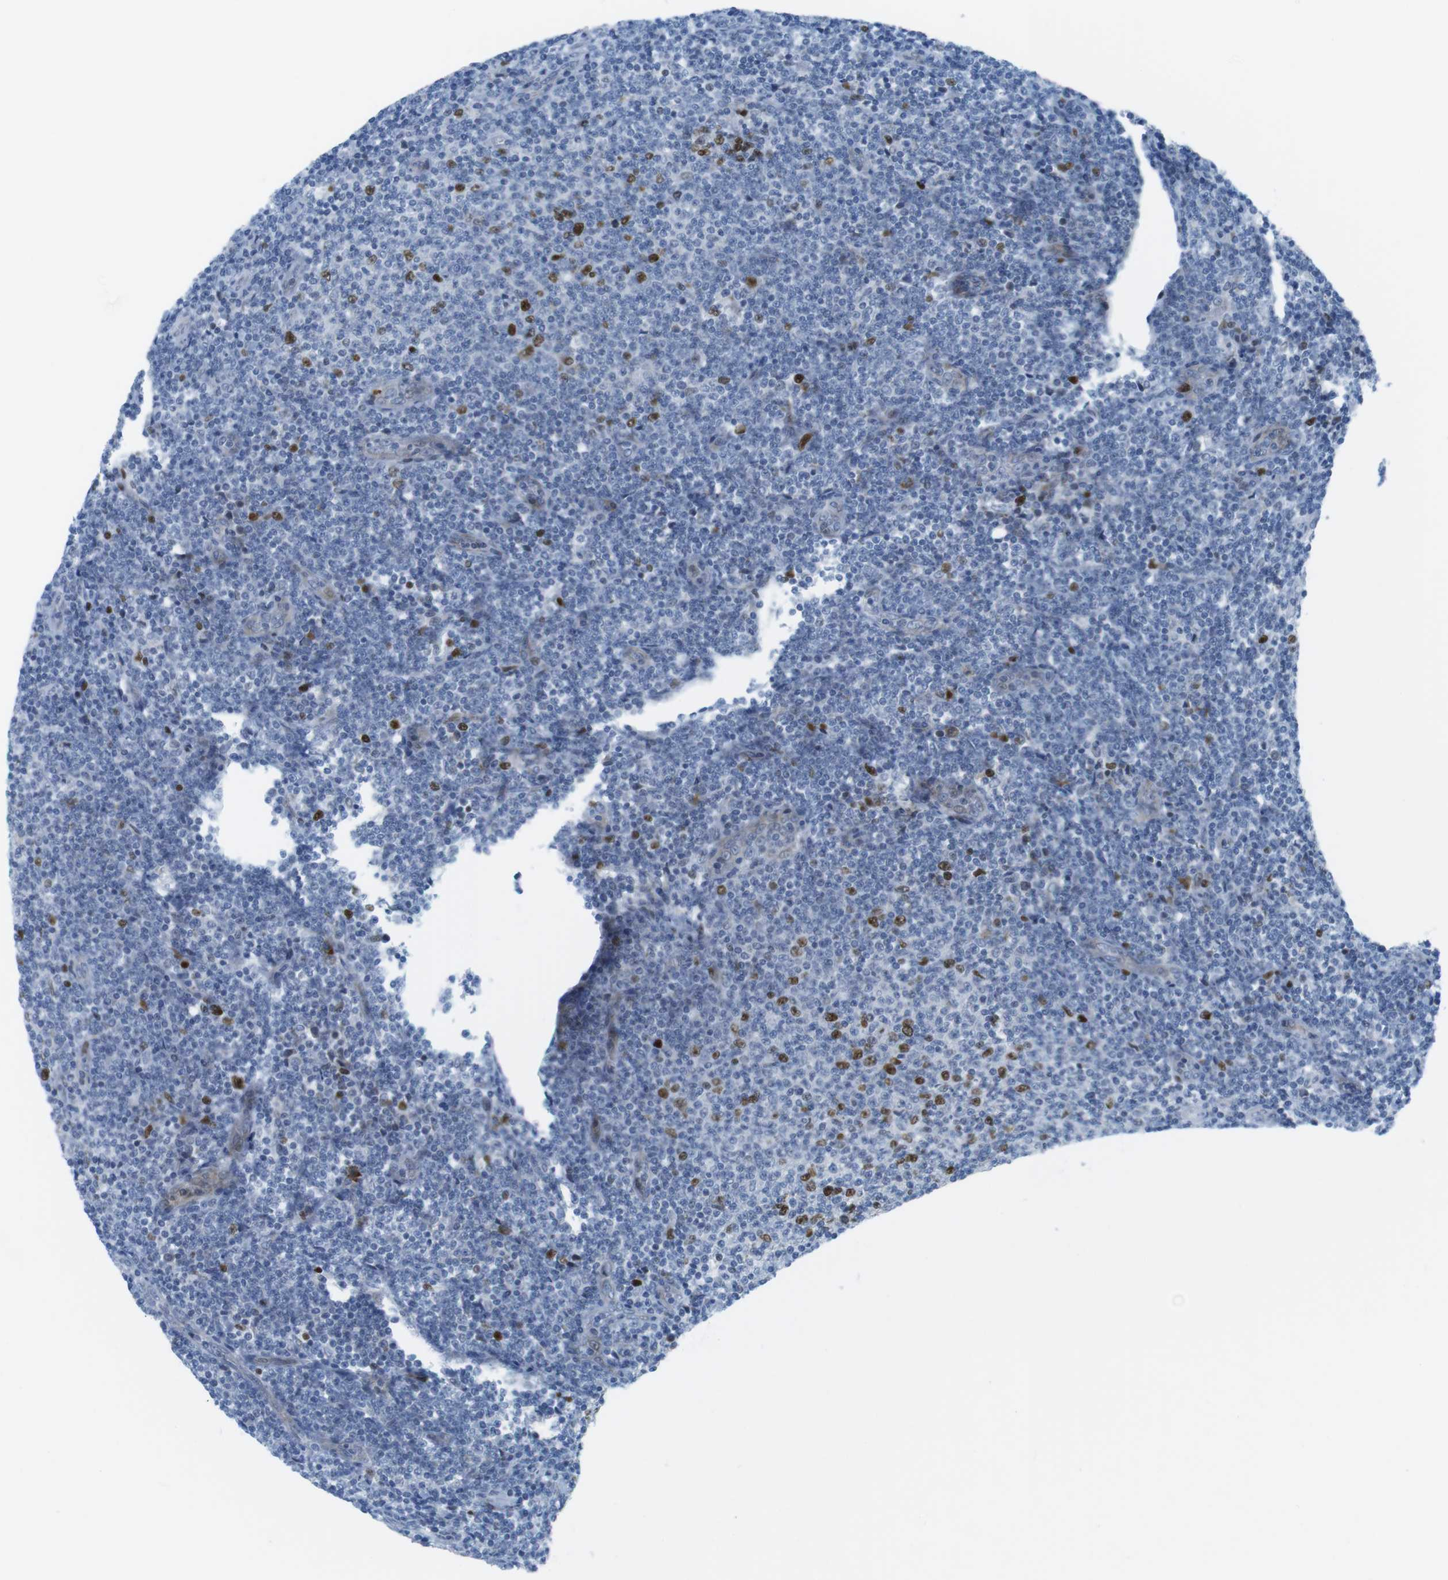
{"staining": {"intensity": "strong", "quantity": "<25%", "location": "nuclear"}, "tissue": "lymphoma", "cell_type": "Tumor cells", "image_type": "cancer", "snomed": [{"axis": "morphology", "description": "Malignant lymphoma, non-Hodgkin's type, Low grade"}, {"axis": "topography", "description": "Lymph node"}], "caption": "DAB immunohistochemical staining of human lymphoma displays strong nuclear protein positivity in approximately <25% of tumor cells. (Brightfield microscopy of DAB IHC at high magnification).", "gene": "CHAF1A", "patient": {"sex": "male", "age": 66}}